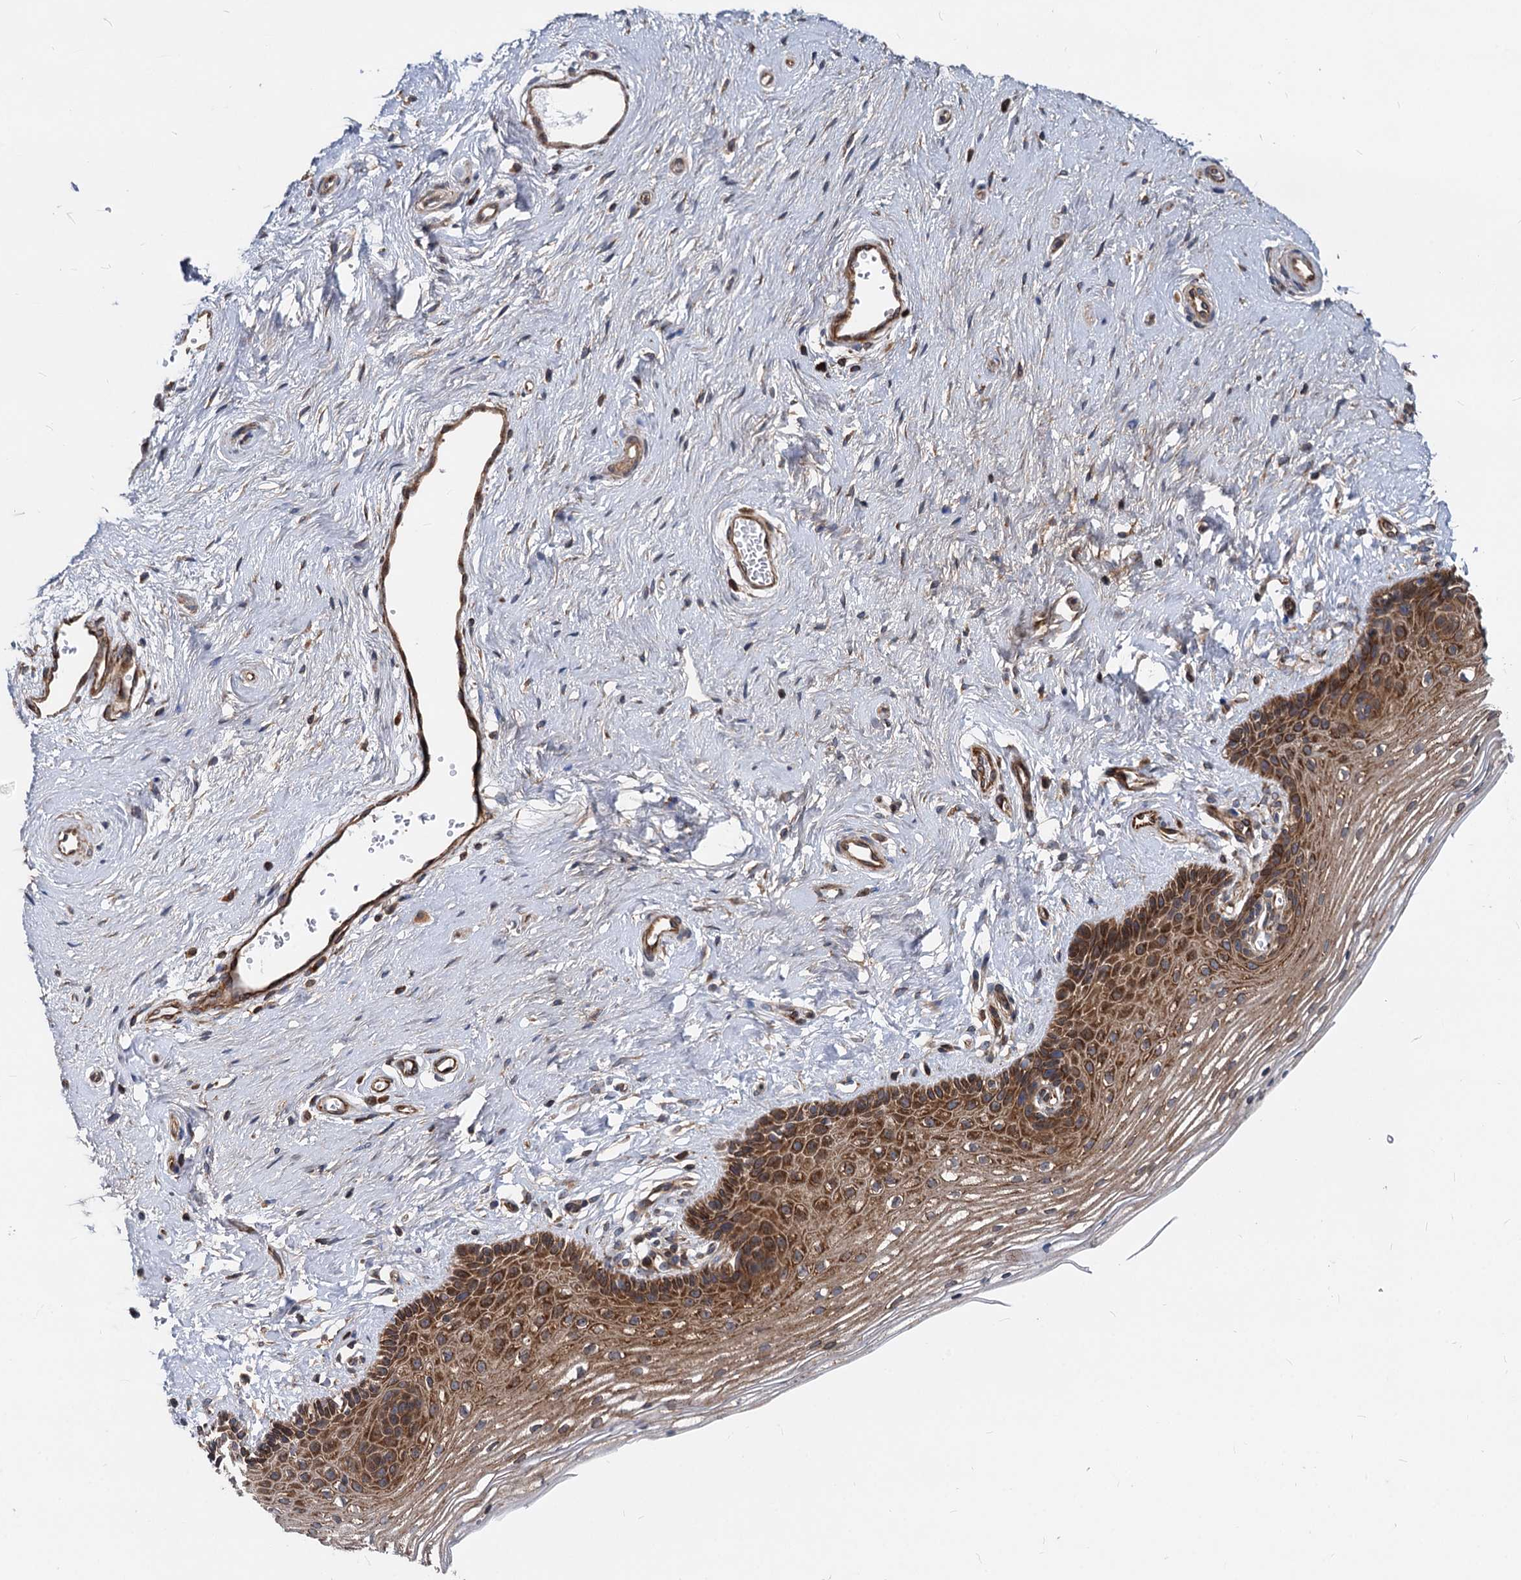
{"staining": {"intensity": "strong", "quantity": ">75%", "location": "cytoplasmic/membranous"}, "tissue": "vagina", "cell_type": "Squamous epithelial cells", "image_type": "normal", "snomed": [{"axis": "morphology", "description": "Normal tissue, NOS"}, {"axis": "topography", "description": "Vagina"}], "caption": "Squamous epithelial cells demonstrate high levels of strong cytoplasmic/membranous expression in about >75% of cells in normal vagina.", "gene": "STIM1", "patient": {"sex": "female", "age": 46}}